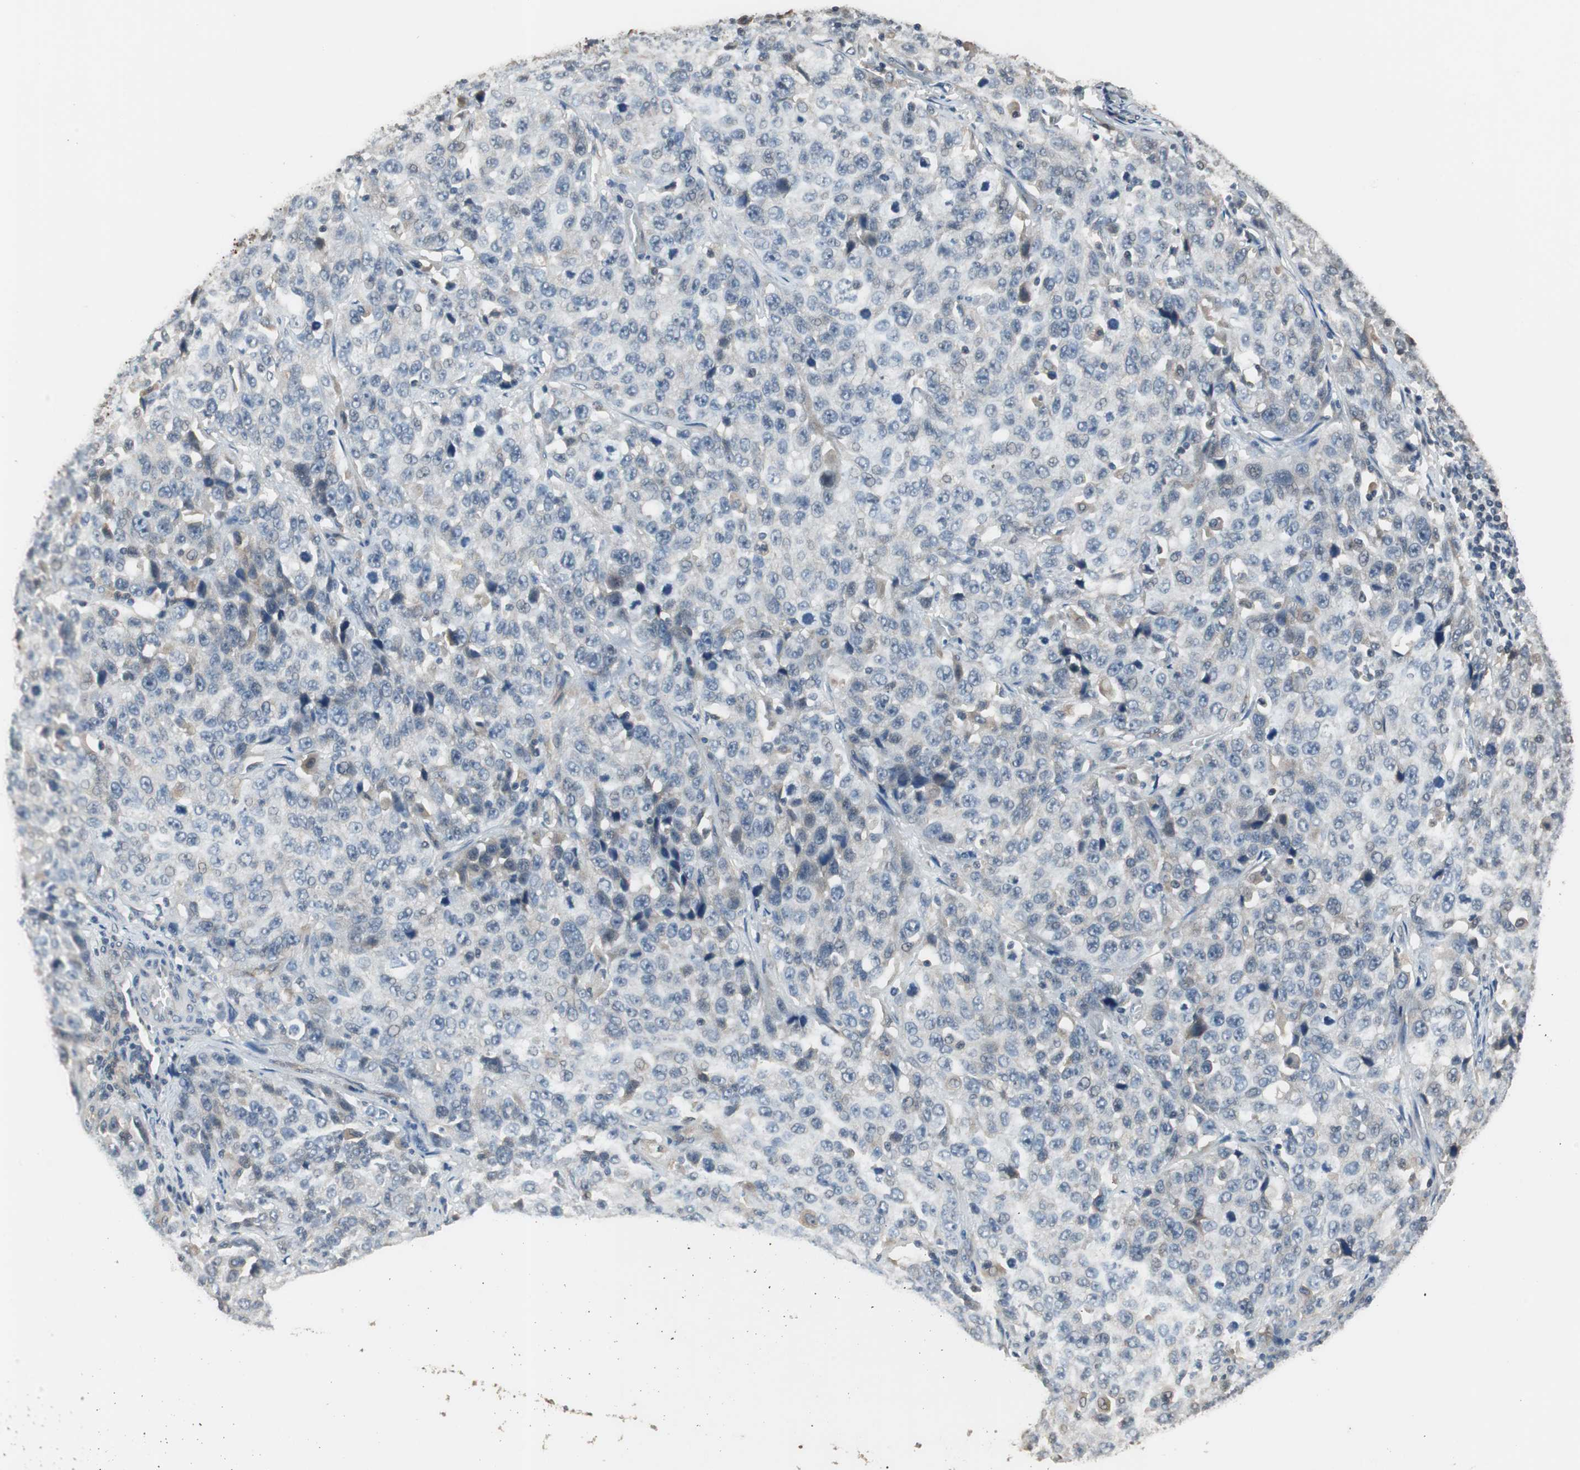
{"staining": {"intensity": "negative", "quantity": "none", "location": "none"}, "tissue": "stomach cancer", "cell_type": "Tumor cells", "image_type": "cancer", "snomed": [{"axis": "morphology", "description": "Normal tissue, NOS"}, {"axis": "morphology", "description": "Adenocarcinoma, NOS"}, {"axis": "topography", "description": "Stomach"}], "caption": "Tumor cells show no significant expression in stomach cancer.", "gene": "PI4KB", "patient": {"sex": "male", "age": 48}}